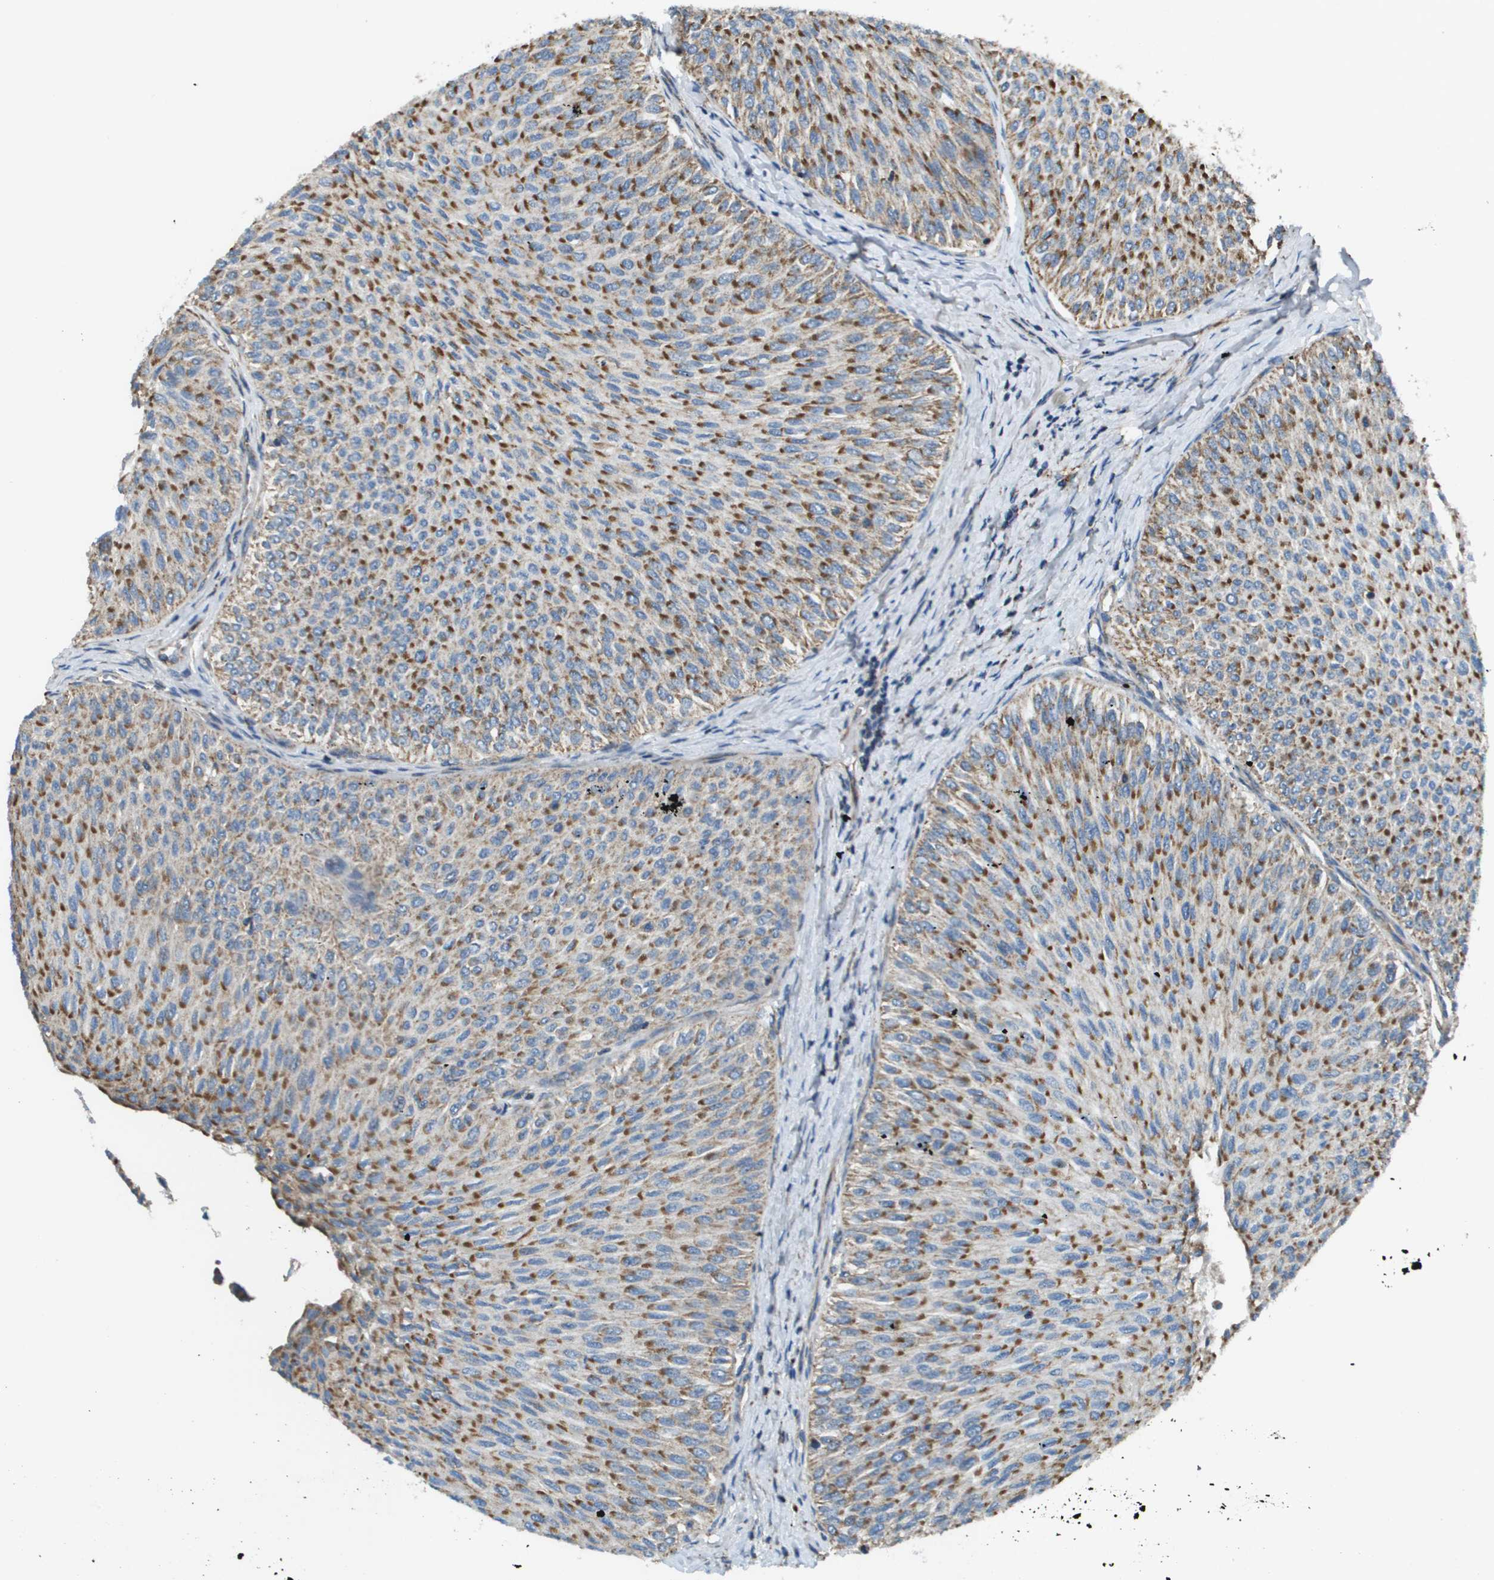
{"staining": {"intensity": "moderate", "quantity": ">75%", "location": "cytoplasmic/membranous"}, "tissue": "urothelial cancer", "cell_type": "Tumor cells", "image_type": "cancer", "snomed": [{"axis": "morphology", "description": "Urothelial carcinoma, Low grade"}, {"axis": "topography", "description": "Urinary bladder"}], "caption": "Moderate cytoplasmic/membranous protein expression is present in approximately >75% of tumor cells in urothelial carcinoma (low-grade).", "gene": "NRK", "patient": {"sex": "male", "age": 78}}